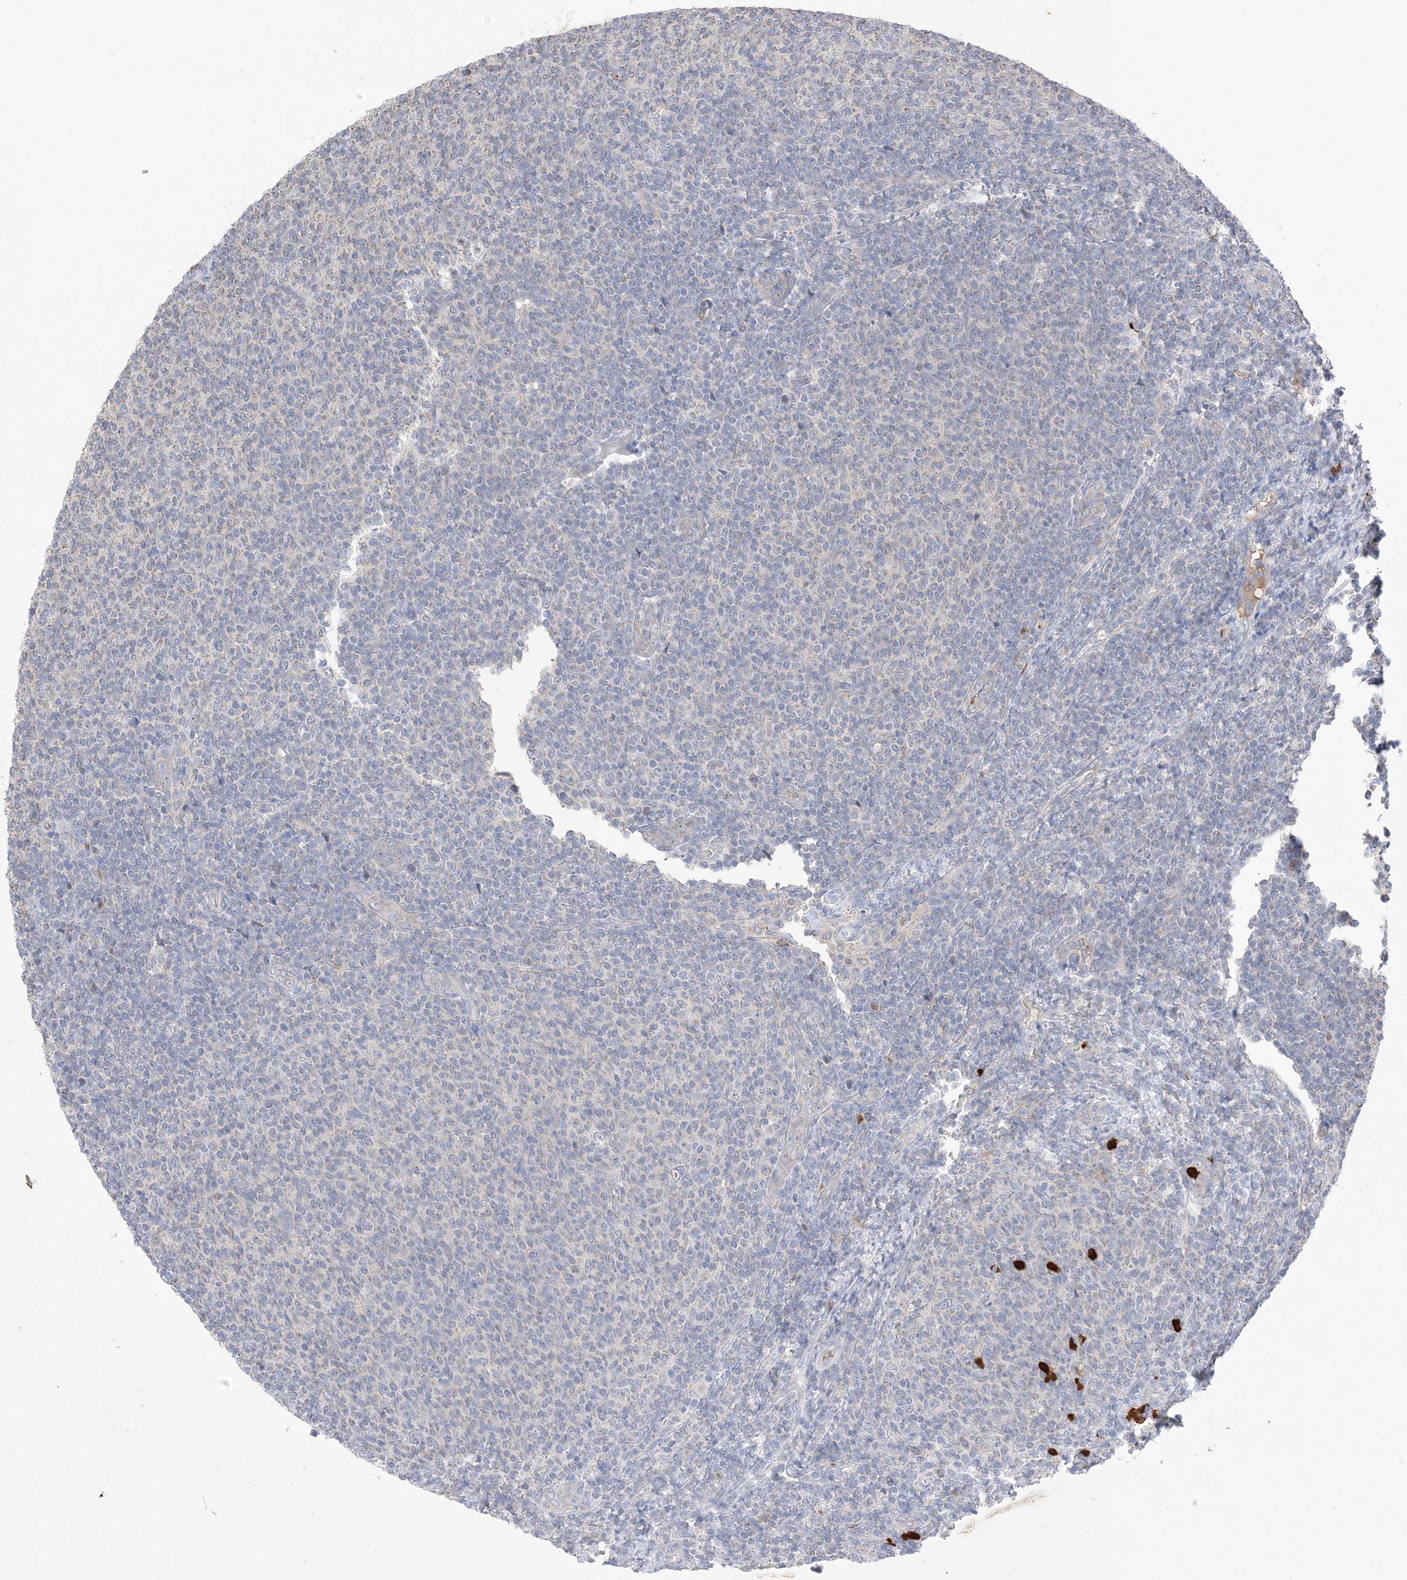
{"staining": {"intensity": "negative", "quantity": "none", "location": "none"}, "tissue": "lymphoma", "cell_type": "Tumor cells", "image_type": "cancer", "snomed": [{"axis": "morphology", "description": "Malignant lymphoma, non-Hodgkin's type, Low grade"}, {"axis": "topography", "description": "Lymph node"}], "caption": "The immunohistochemistry photomicrograph has no significant positivity in tumor cells of low-grade malignant lymphoma, non-Hodgkin's type tissue.", "gene": "DPP9", "patient": {"sex": "male", "age": 66}}